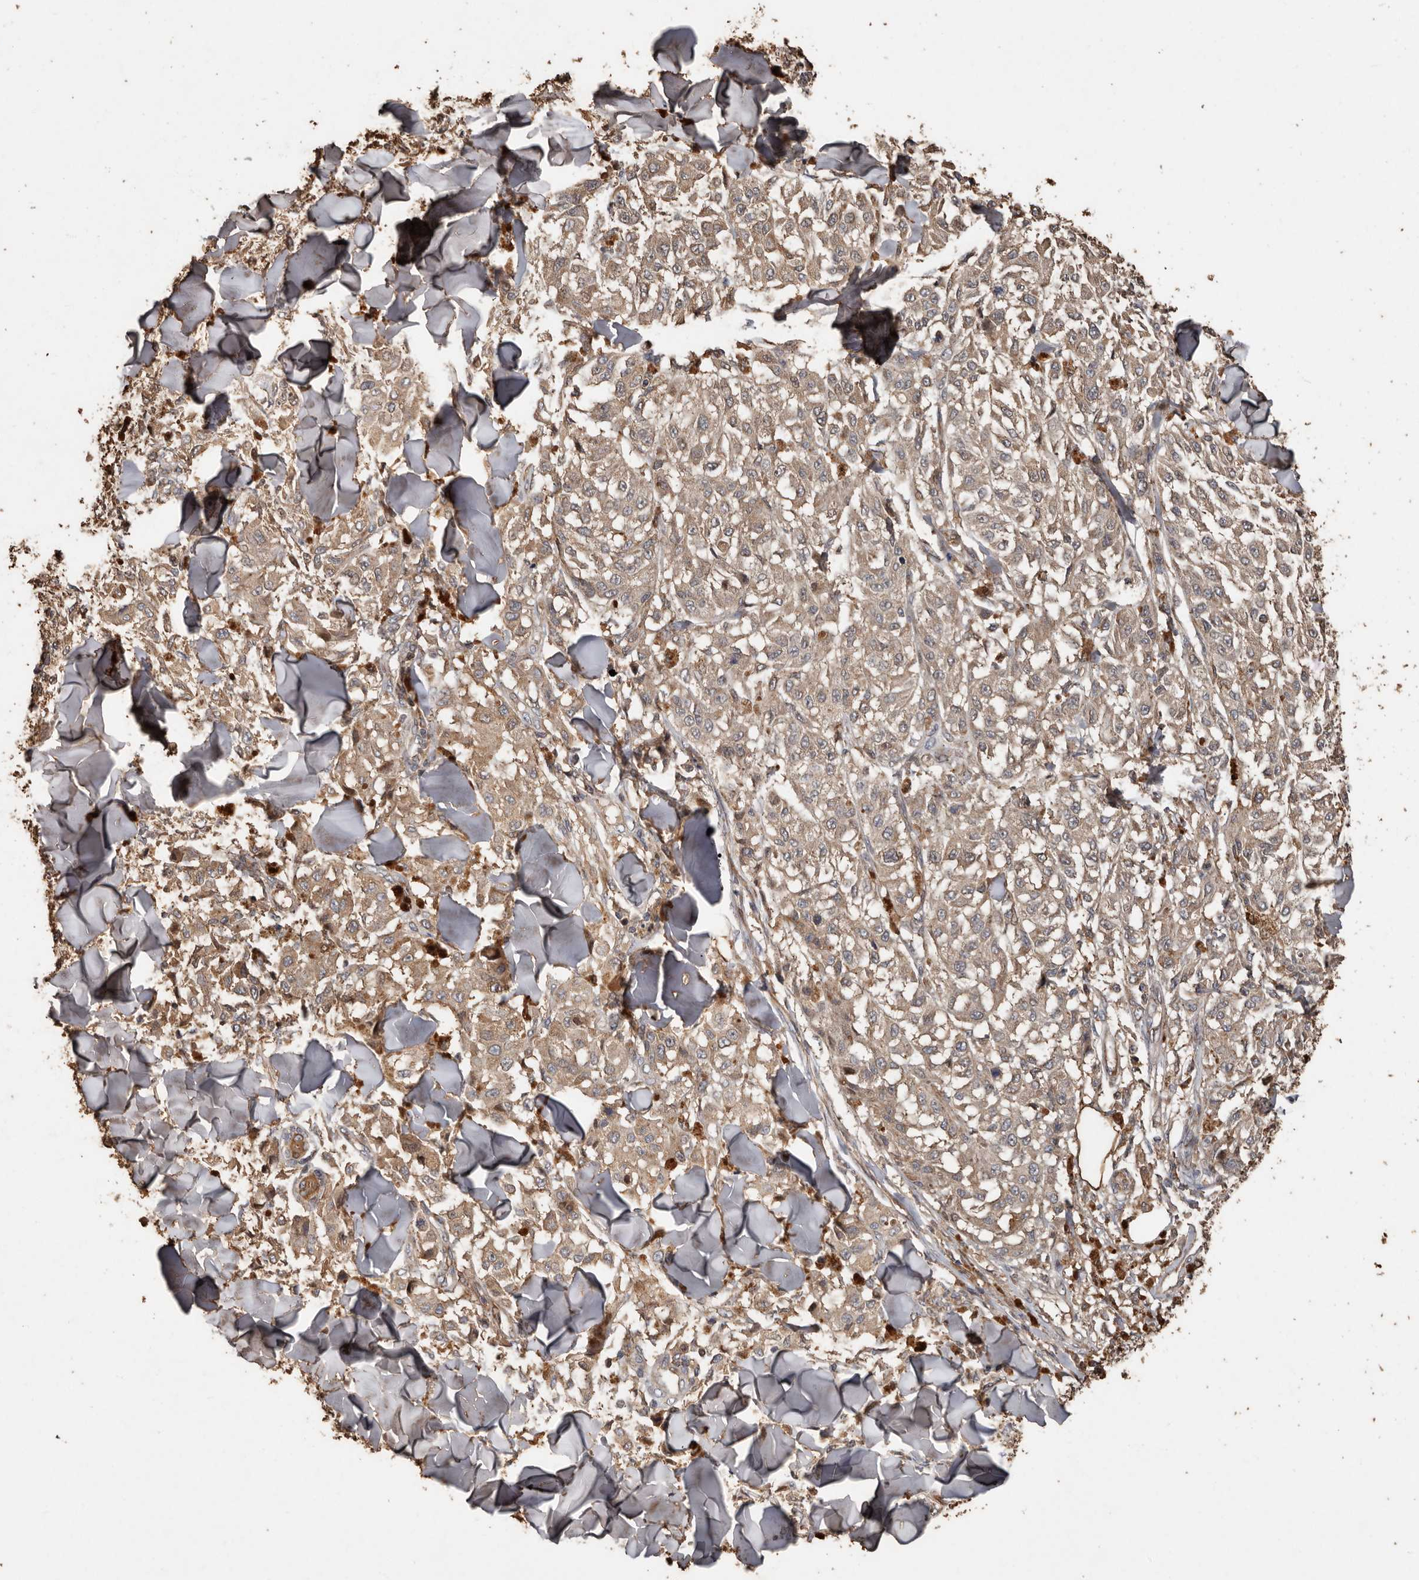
{"staining": {"intensity": "weak", "quantity": ">75%", "location": "cytoplasmic/membranous"}, "tissue": "melanoma", "cell_type": "Tumor cells", "image_type": "cancer", "snomed": [{"axis": "morphology", "description": "Malignant melanoma, NOS"}, {"axis": "topography", "description": "Skin"}], "caption": "Melanoma tissue demonstrates weak cytoplasmic/membranous expression in about >75% of tumor cells, visualized by immunohistochemistry.", "gene": "RANBP17", "patient": {"sex": "female", "age": 64}}